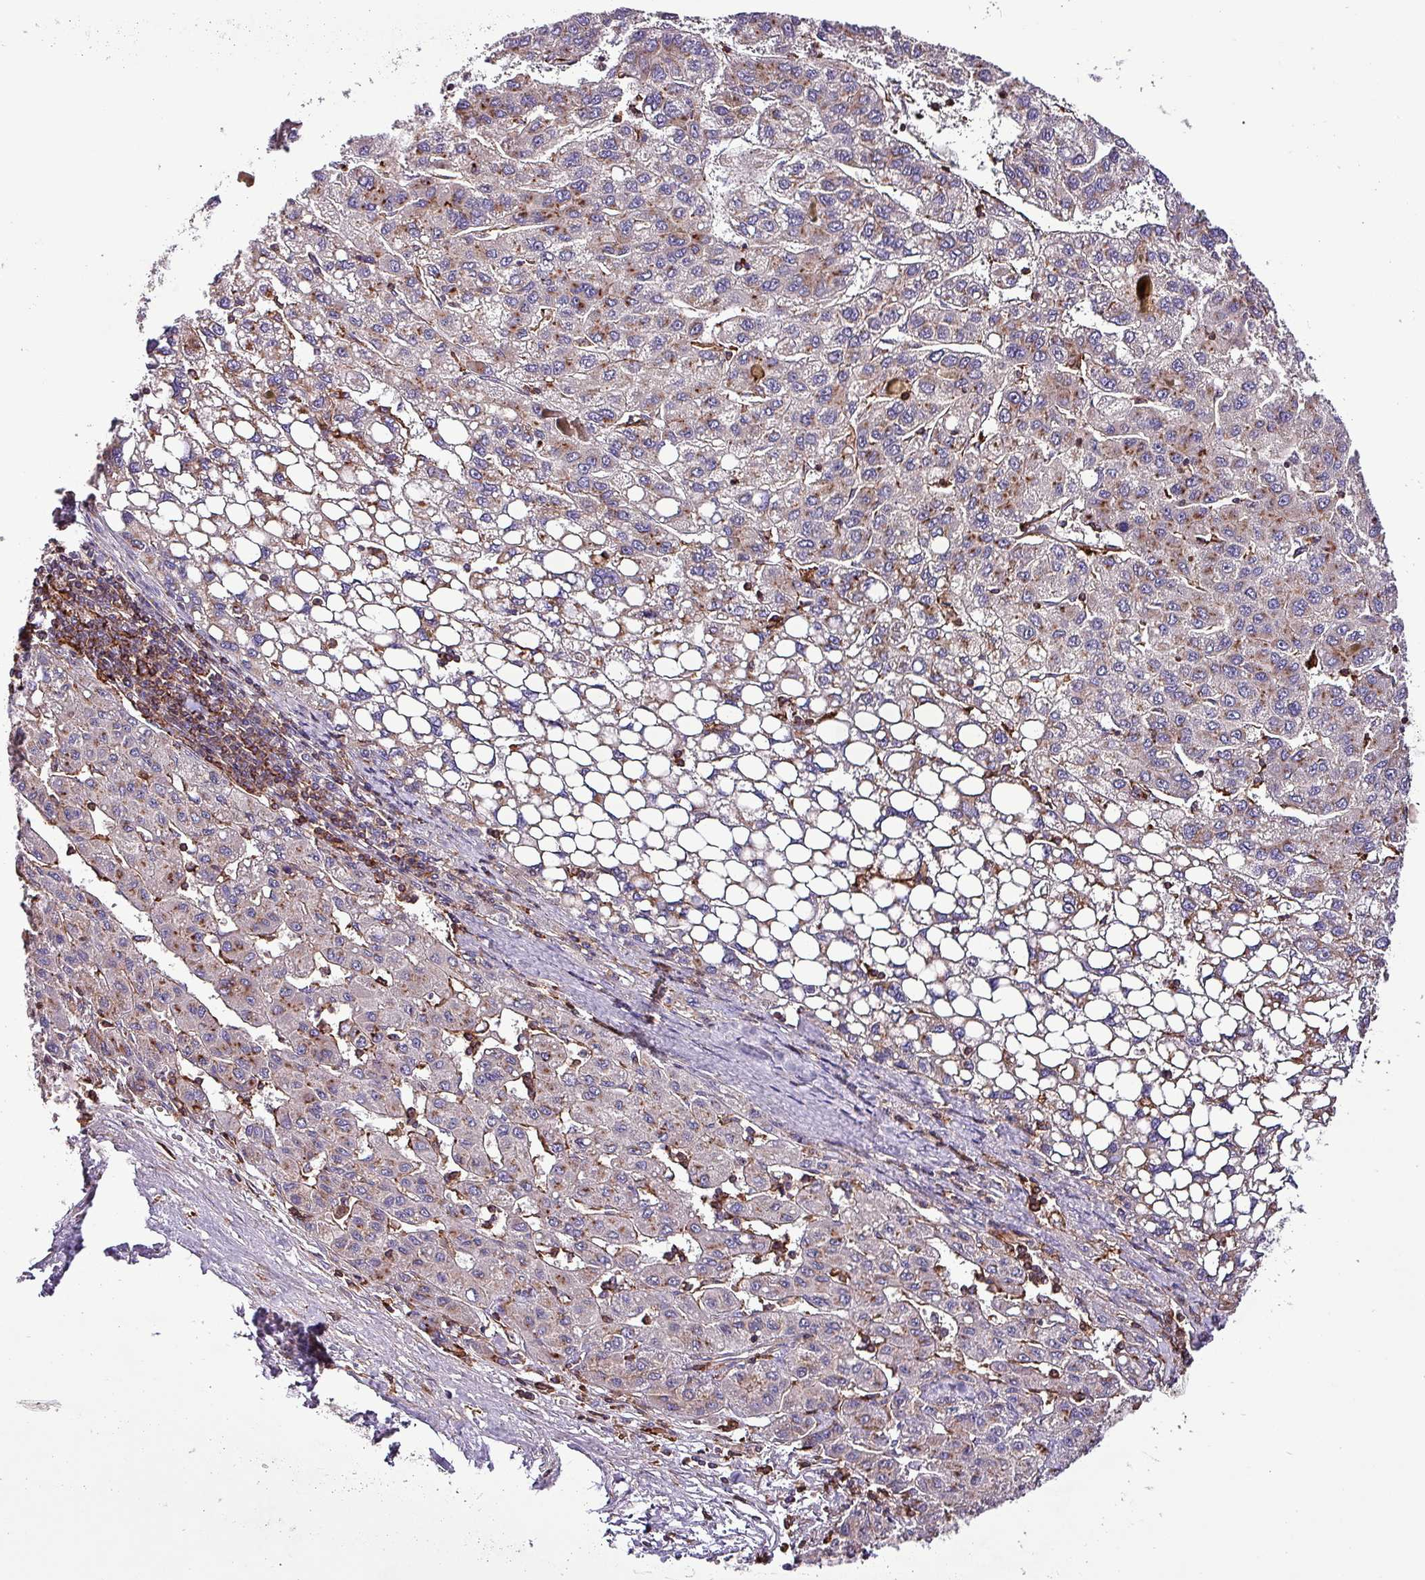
{"staining": {"intensity": "moderate", "quantity": "<25%", "location": "cytoplasmic/membranous"}, "tissue": "liver cancer", "cell_type": "Tumor cells", "image_type": "cancer", "snomed": [{"axis": "morphology", "description": "Carcinoma, Hepatocellular, NOS"}, {"axis": "topography", "description": "Liver"}], "caption": "Human liver cancer stained for a protein (brown) exhibits moderate cytoplasmic/membranous positive positivity in about <25% of tumor cells.", "gene": "VAMP4", "patient": {"sex": "female", "age": 82}}